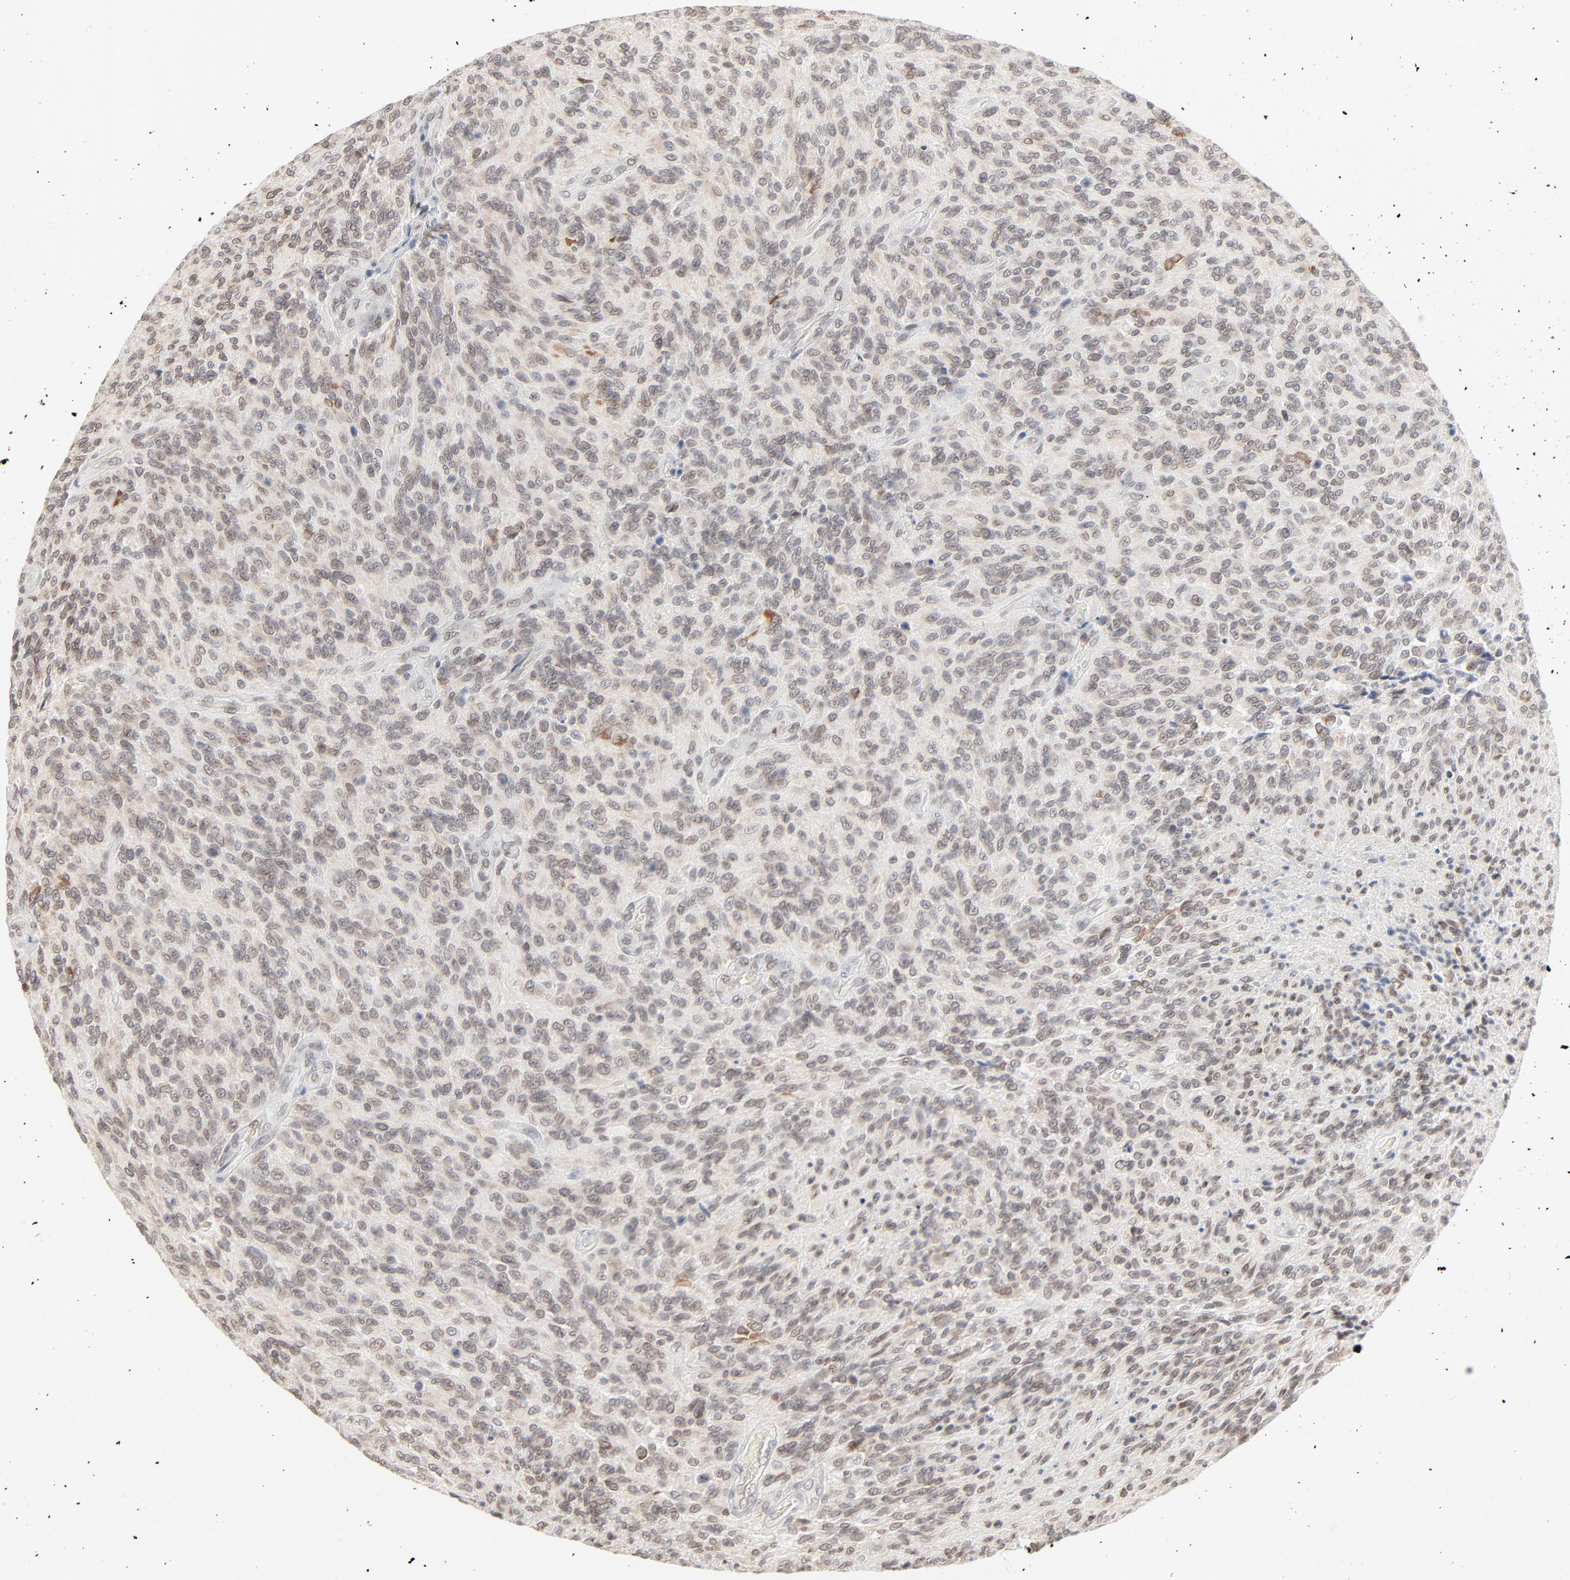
{"staining": {"intensity": "weak", "quantity": "25%-75%", "location": "cytoplasmic/membranous,nuclear"}, "tissue": "glioma", "cell_type": "Tumor cells", "image_type": "cancer", "snomed": [{"axis": "morphology", "description": "Normal tissue, NOS"}, {"axis": "morphology", "description": "Glioma, malignant, High grade"}, {"axis": "topography", "description": "Cerebral cortex"}], "caption": "Protein expression analysis of human glioma reveals weak cytoplasmic/membranous and nuclear expression in about 25%-75% of tumor cells.", "gene": "MAD1L1", "patient": {"sex": "male", "age": 56}}